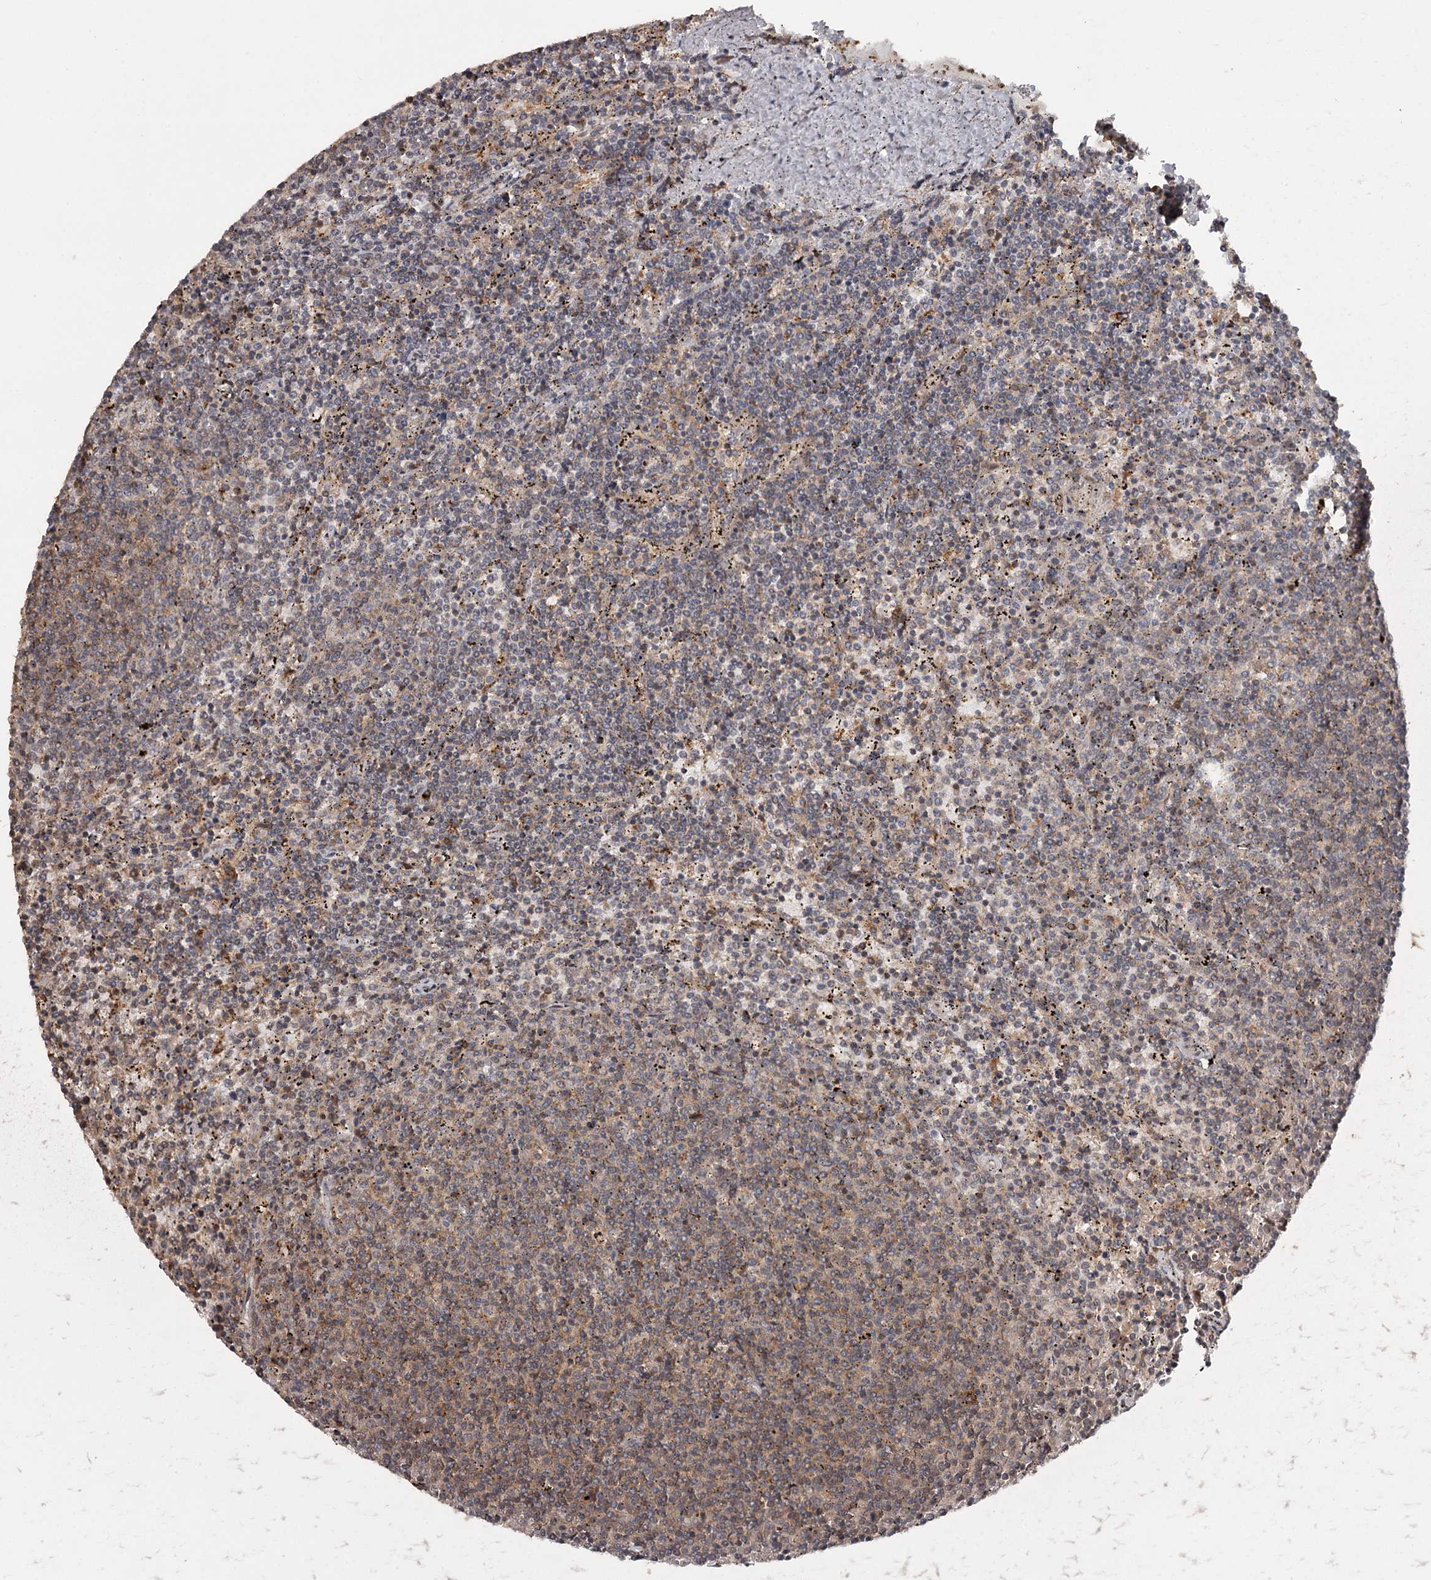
{"staining": {"intensity": "weak", "quantity": "<25%", "location": "cytoplasmic/membranous"}, "tissue": "lymphoma", "cell_type": "Tumor cells", "image_type": "cancer", "snomed": [{"axis": "morphology", "description": "Malignant lymphoma, non-Hodgkin's type, Low grade"}, {"axis": "topography", "description": "Spleen"}], "caption": "Image shows no protein expression in tumor cells of lymphoma tissue. Nuclei are stained in blue.", "gene": "FAXC", "patient": {"sex": "female", "age": 50}}